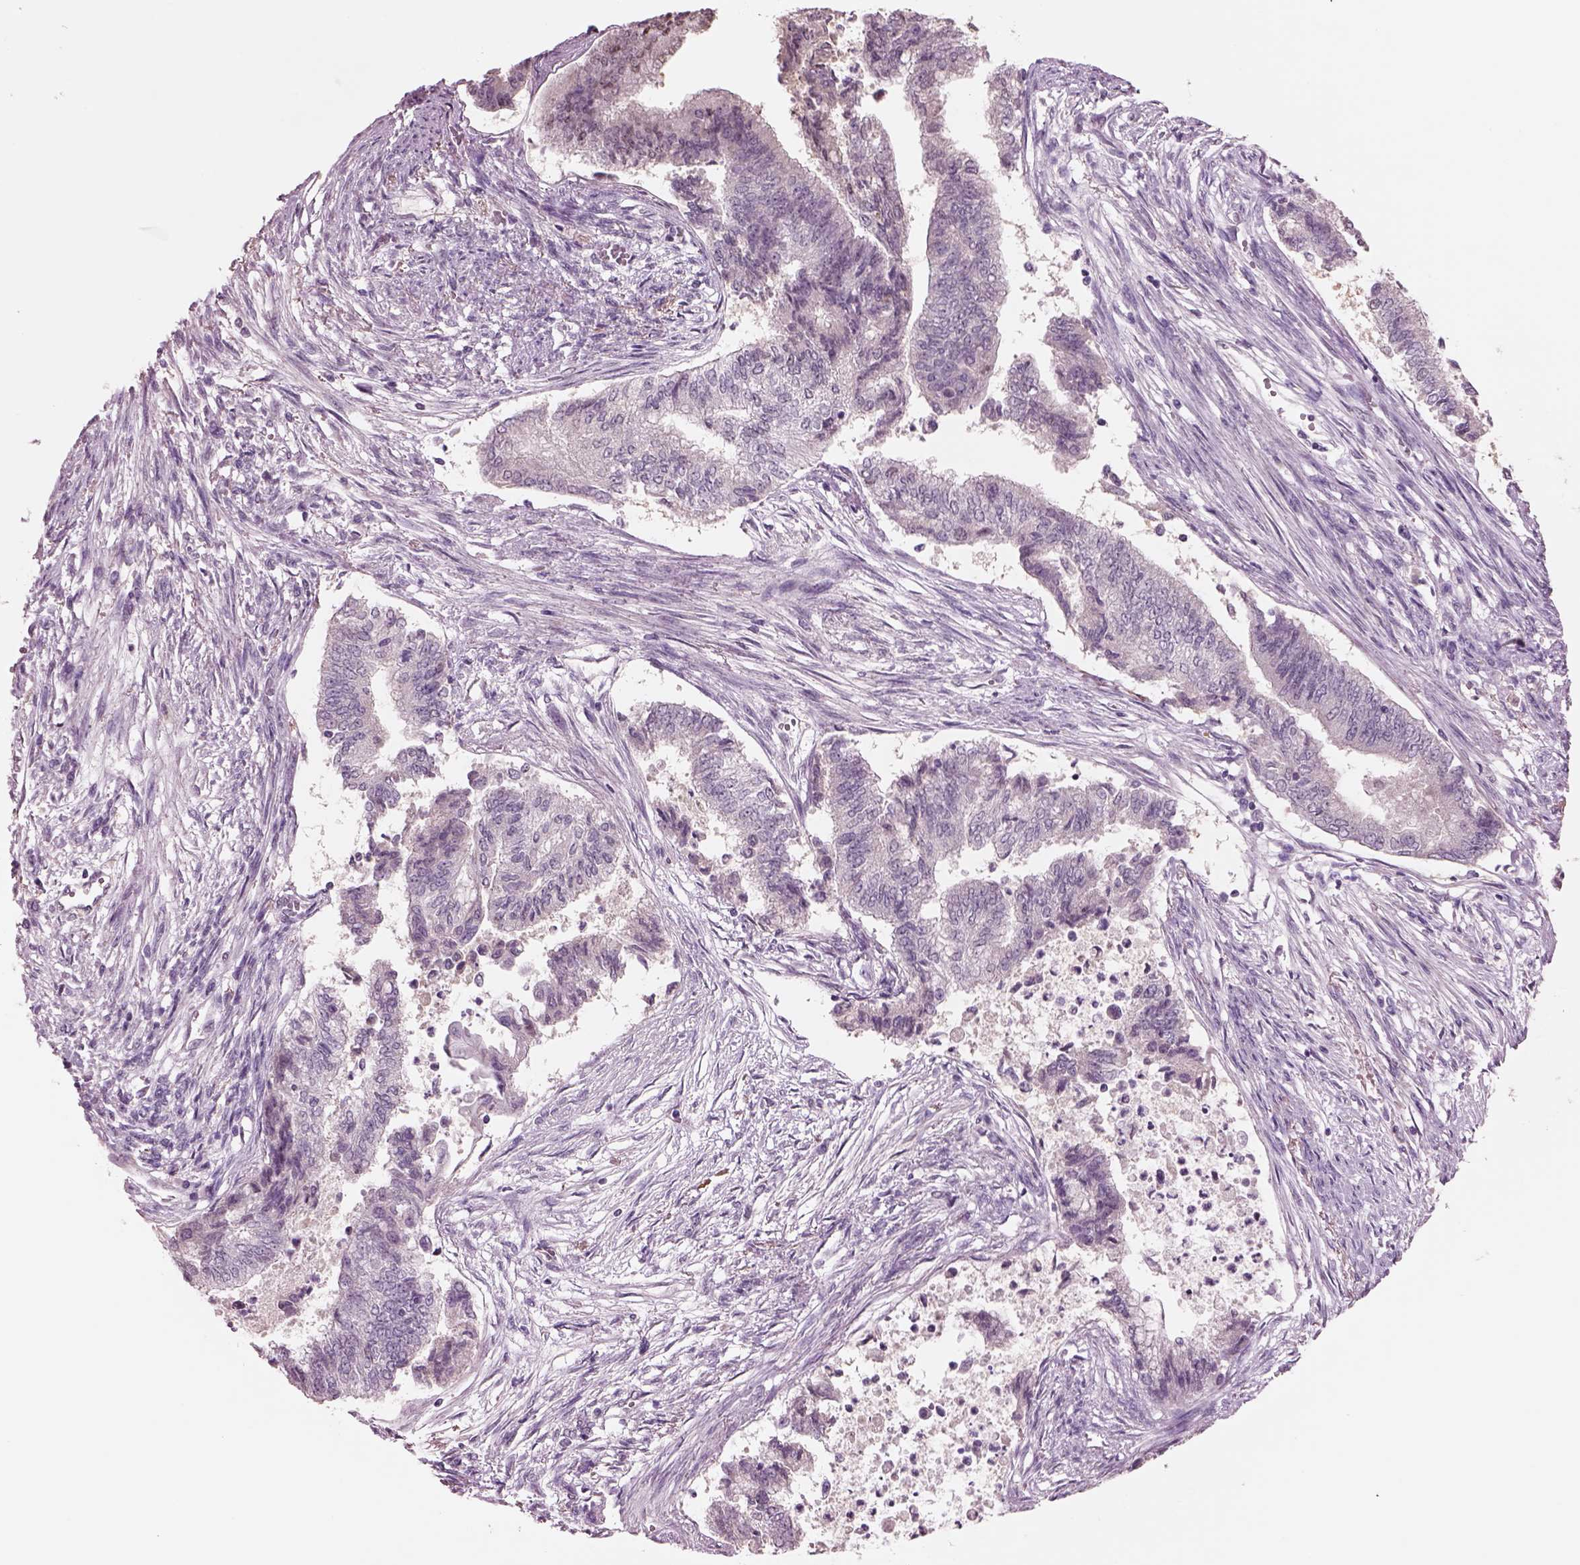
{"staining": {"intensity": "negative", "quantity": "none", "location": "none"}, "tissue": "endometrial cancer", "cell_type": "Tumor cells", "image_type": "cancer", "snomed": [{"axis": "morphology", "description": "Adenocarcinoma, NOS"}, {"axis": "topography", "description": "Endometrium"}], "caption": "Immunohistochemistry (IHC) of endometrial cancer shows no expression in tumor cells.", "gene": "SEPHS1", "patient": {"sex": "female", "age": 65}}